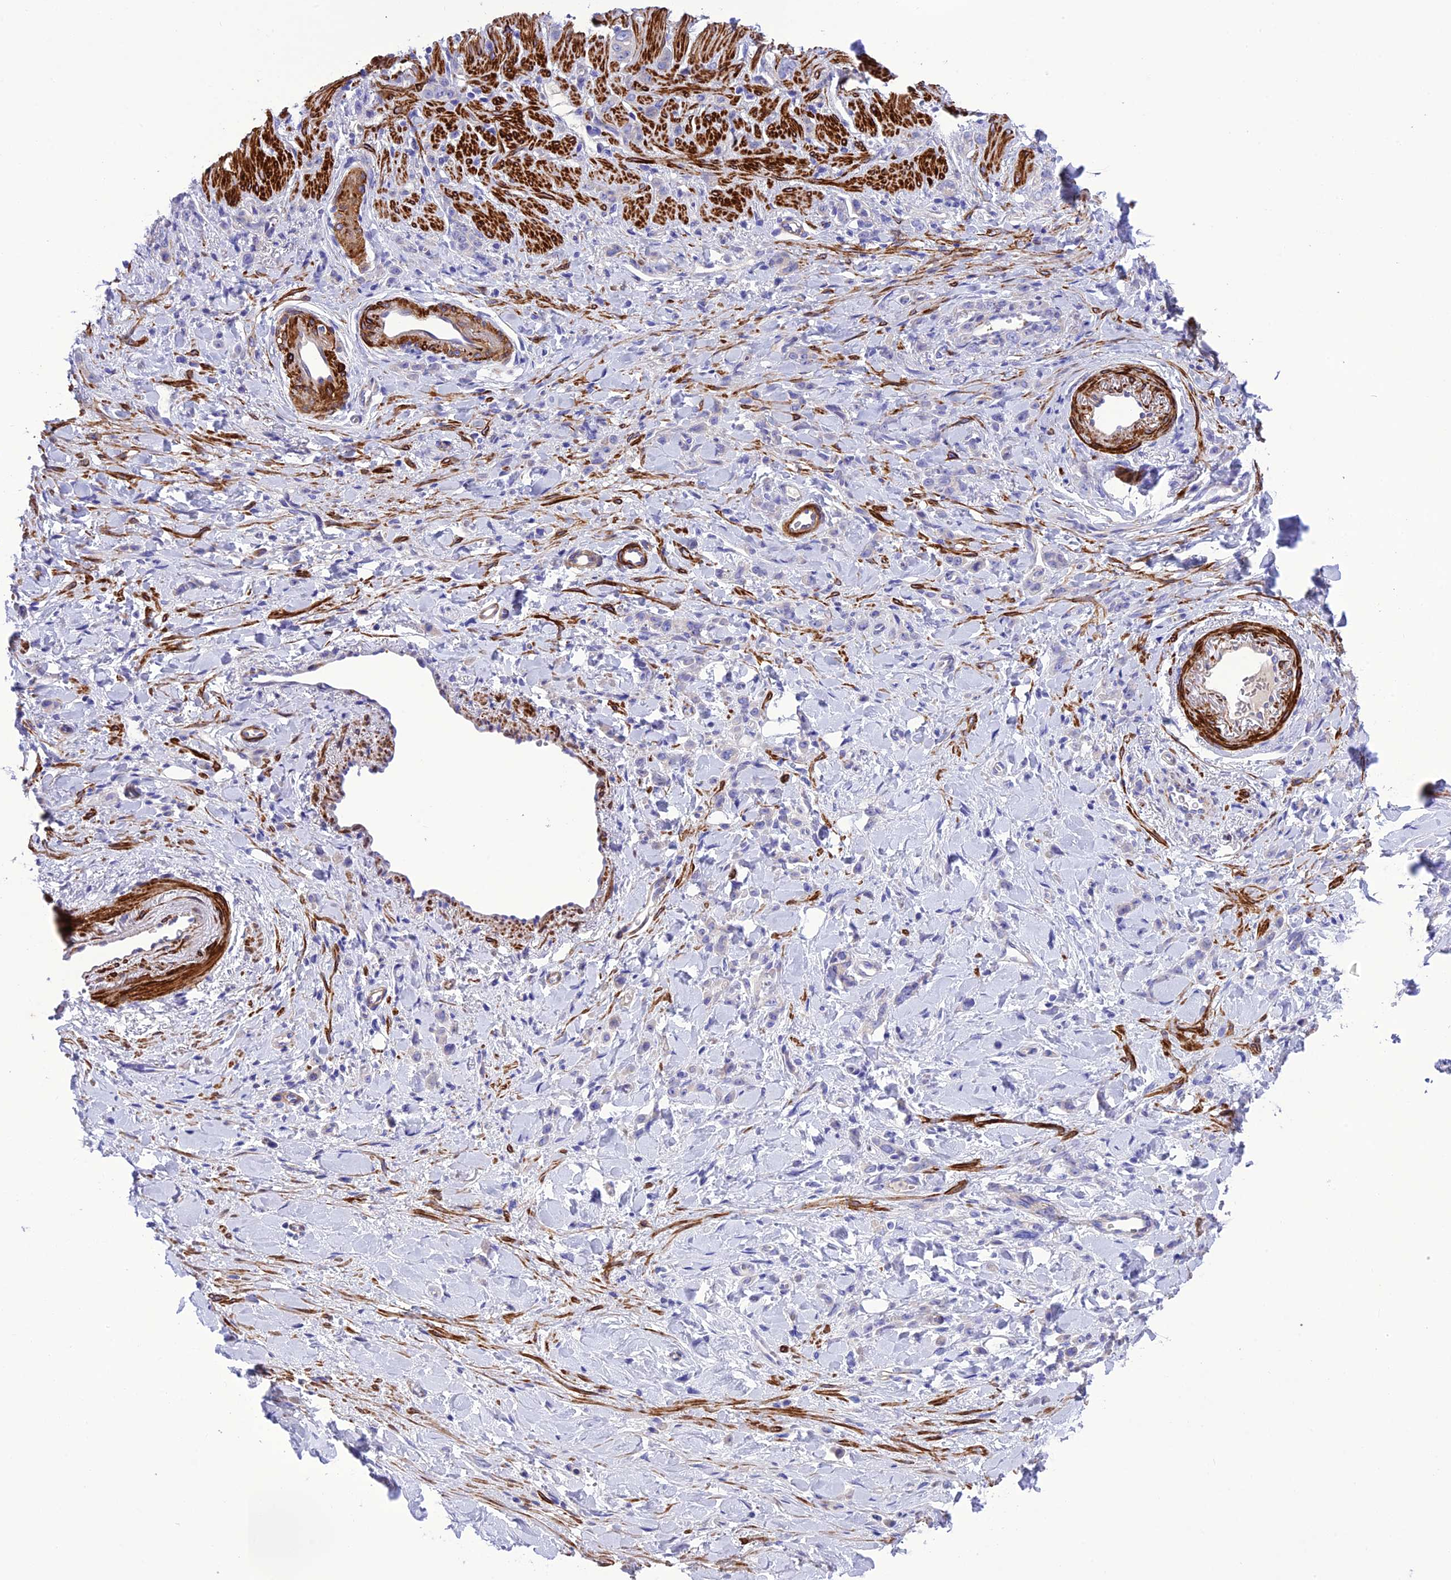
{"staining": {"intensity": "negative", "quantity": "none", "location": "none"}, "tissue": "stomach cancer", "cell_type": "Tumor cells", "image_type": "cancer", "snomed": [{"axis": "morphology", "description": "Normal tissue, NOS"}, {"axis": "morphology", "description": "Adenocarcinoma, NOS"}, {"axis": "topography", "description": "Stomach"}], "caption": "This is a histopathology image of immunohistochemistry staining of stomach adenocarcinoma, which shows no positivity in tumor cells.", "gene": "FRA10AC1", "patient": {"sex": "male", "age": 82}}